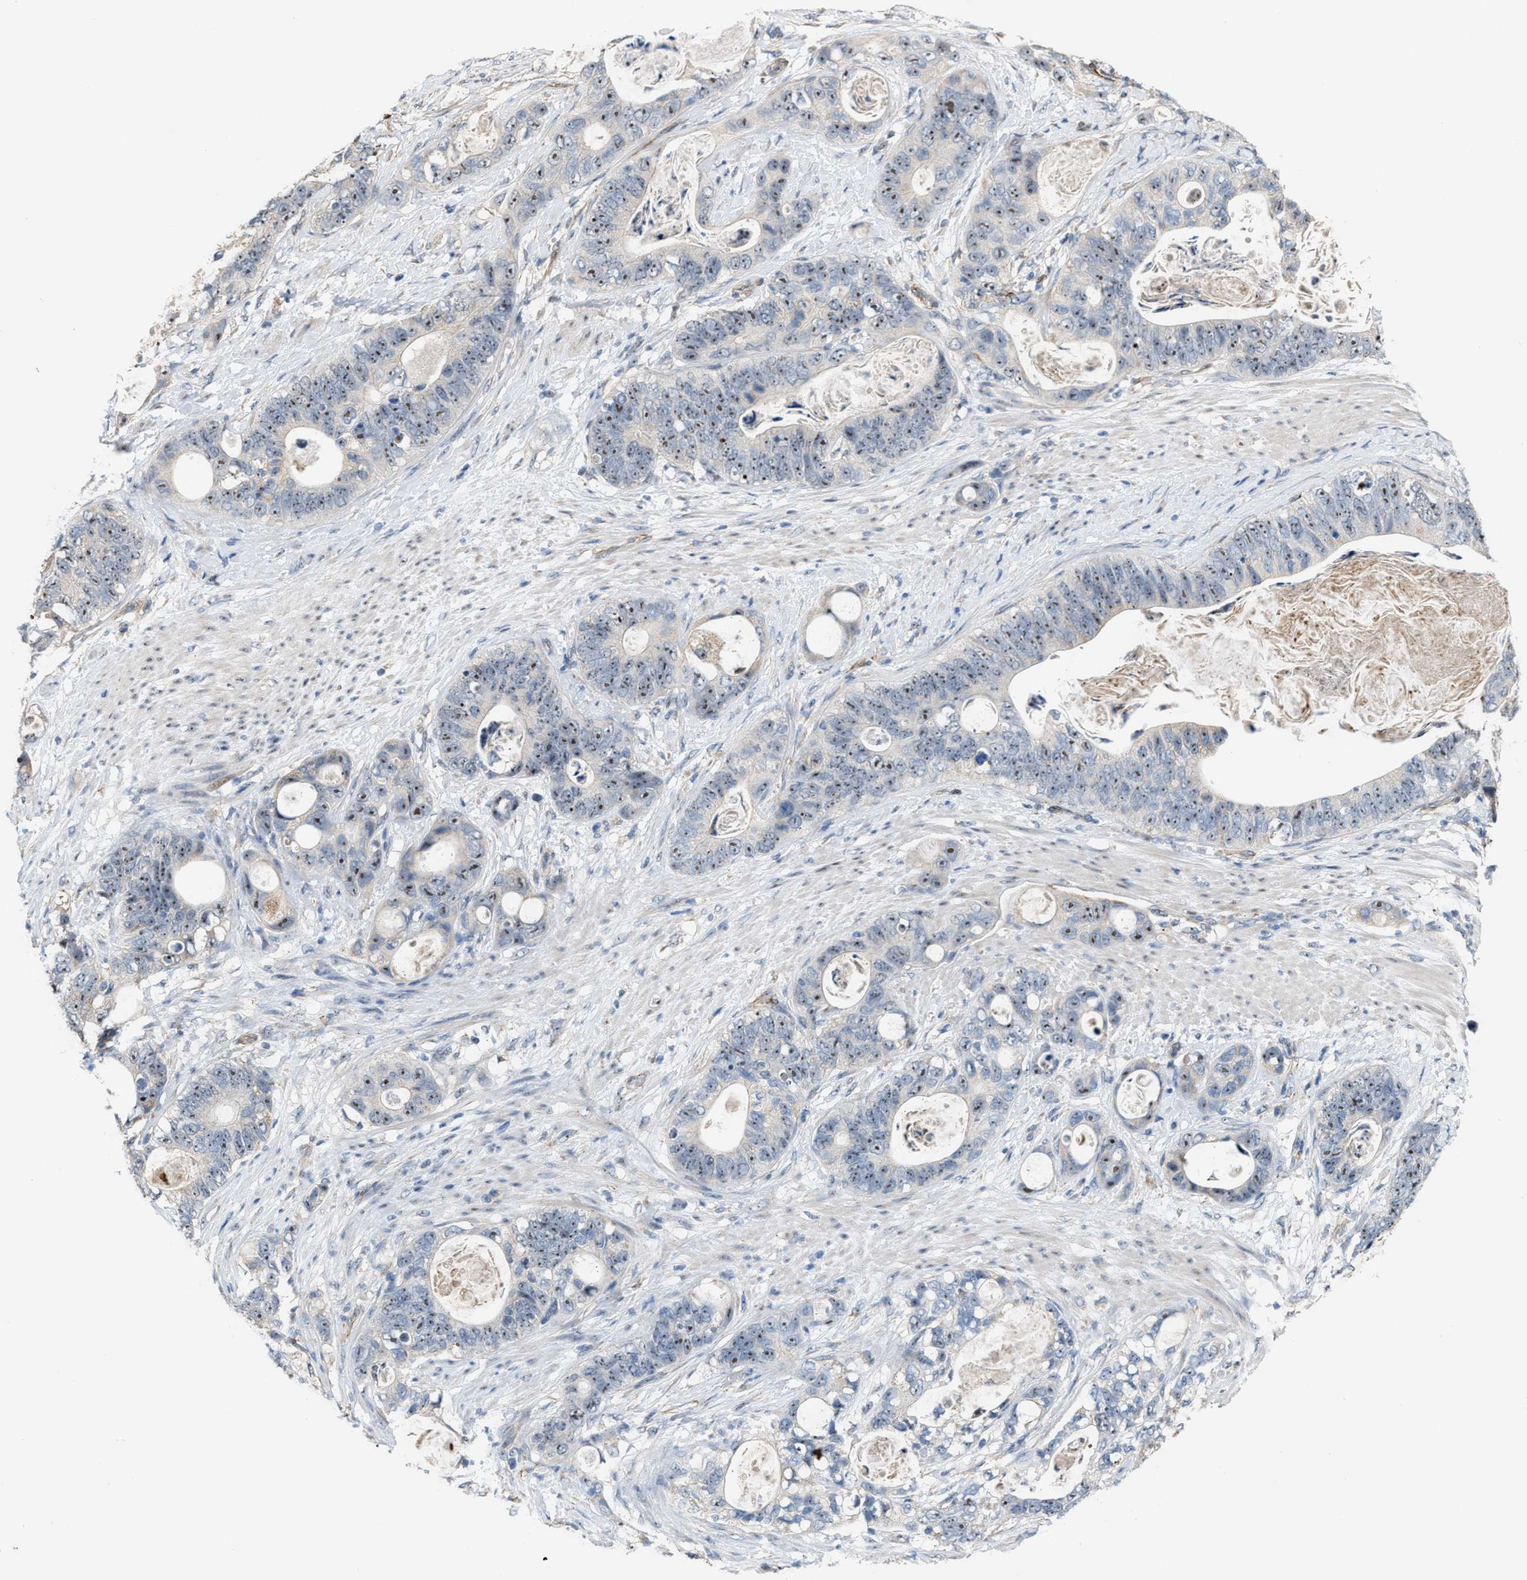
{"staining": {"intensity": "moderate", "quantity": ">75%", "location": "nuclear"}, "tissue": "stomach cancer", "cell_type": "Tumor cells", "image_type": "cancer", "snomed": [{"axis": "morphology", "description": "Normal tissue, NOS"}, {"axis": "morphology", "description": "Adenocarcinoma, NOS"}, {"axis": "topography", "description": "Stomach"}], "caption": "The photomicrograph exhibits immunohistochemical staining of stomach adenocarcinoma. There is moderate nuclear positivity is seen in about >75% of tumor cells. (IHC, brightfield microscopy, high magnification).", "gene": "ZNF783", "patient": {"sex": "female", "age": 89}}